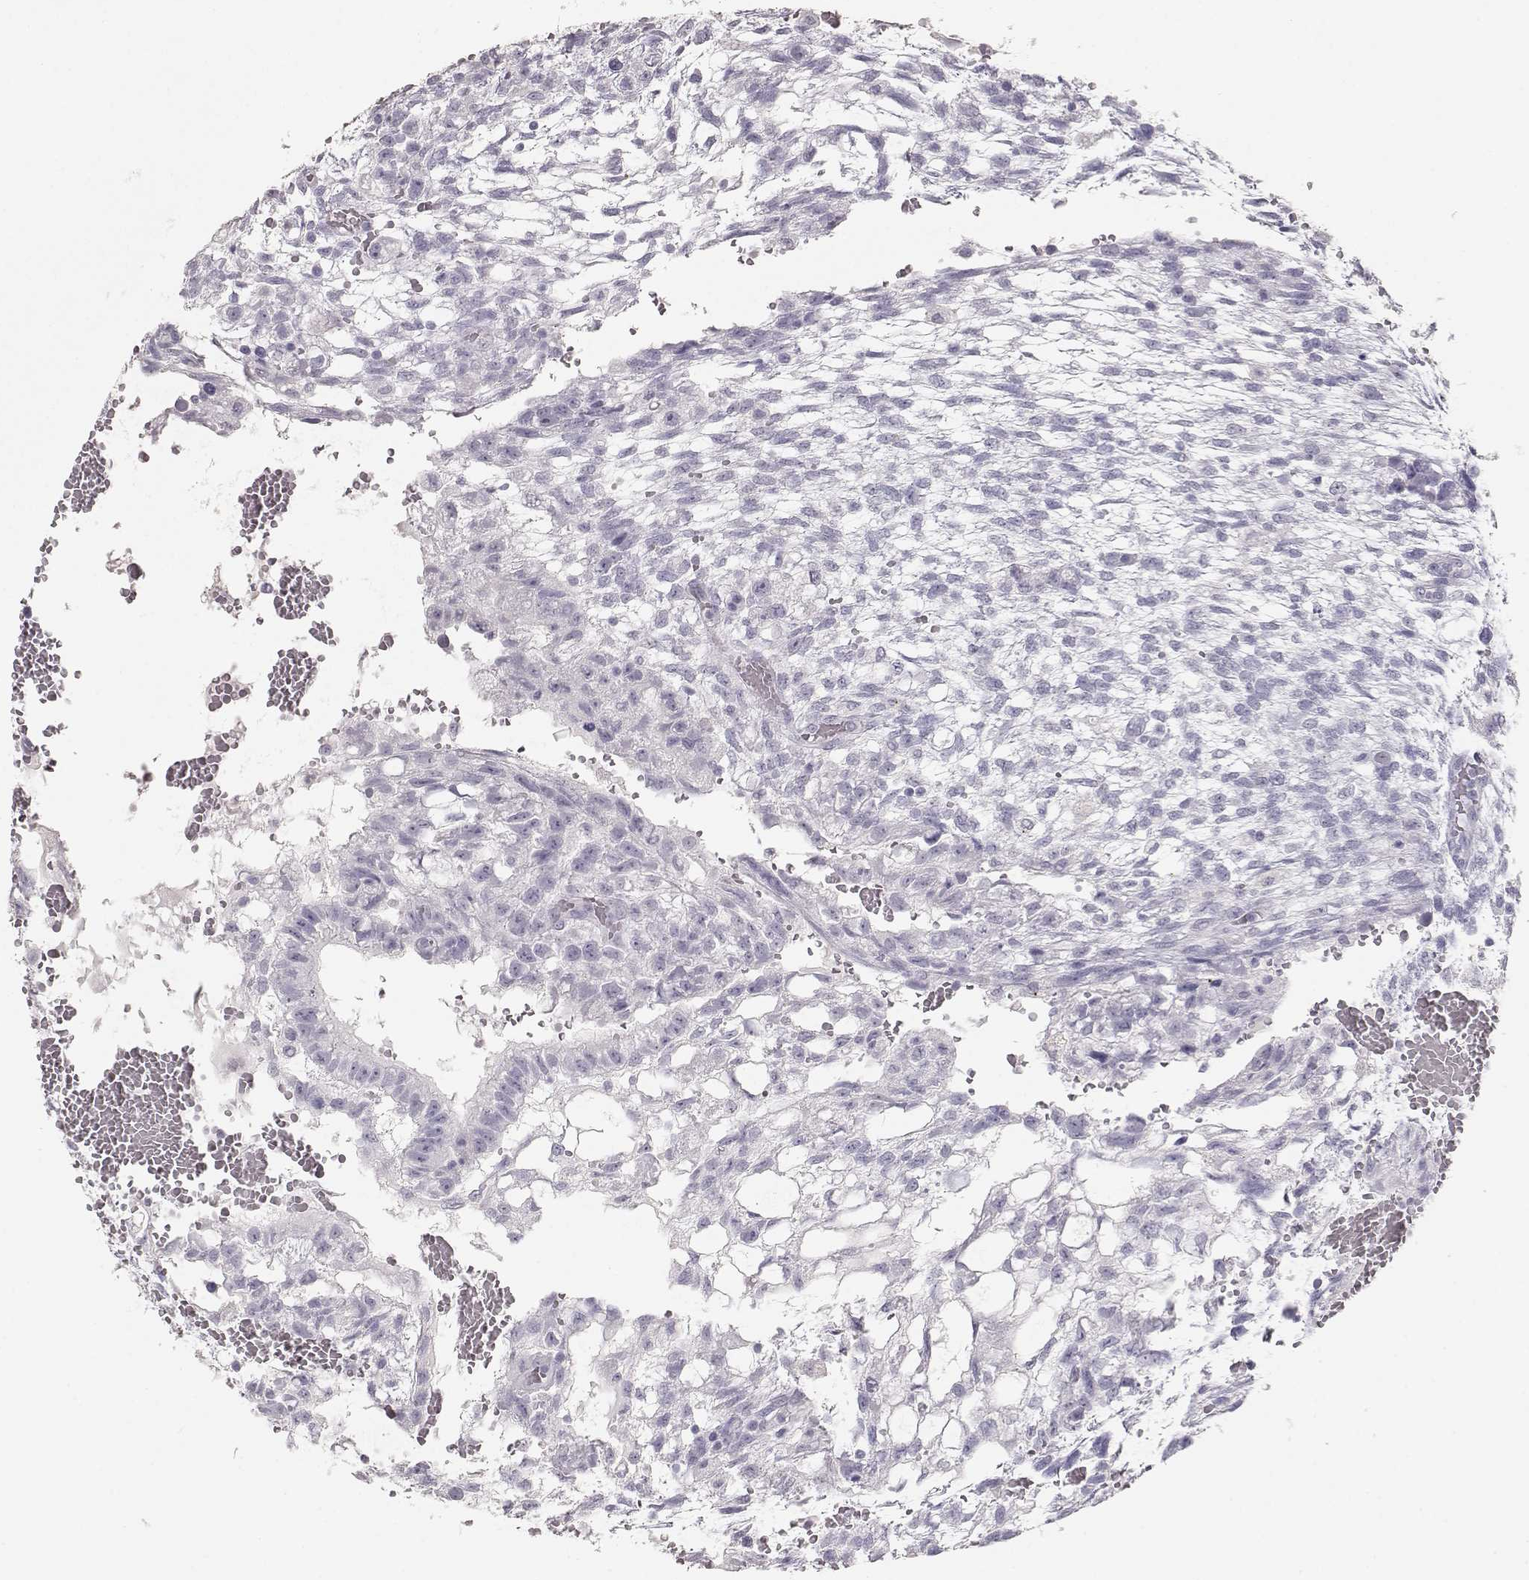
{"staining": {"intensity": "negative", "quantity": "none", "location": "none"}, "tissue": "testis cancer", "cell_type": "Tumor cells", "image_type": "cancer", "snomed": [{"axis": "morphology", "description": "Carcinoma, Embryonal, NOS"}, {"axis": "topography", "description": "Testis"}], "caption": "Protein analysis of testis cancer exhibits no significant staining in tumor cells. (DAB (3,3'-diaminobenzidine) immunohistochemistry (IHC) visualized using brightfield microscopy, high magnification).", "gene": "TKTL1", "patient": {"sex": "male", "age": 32}}